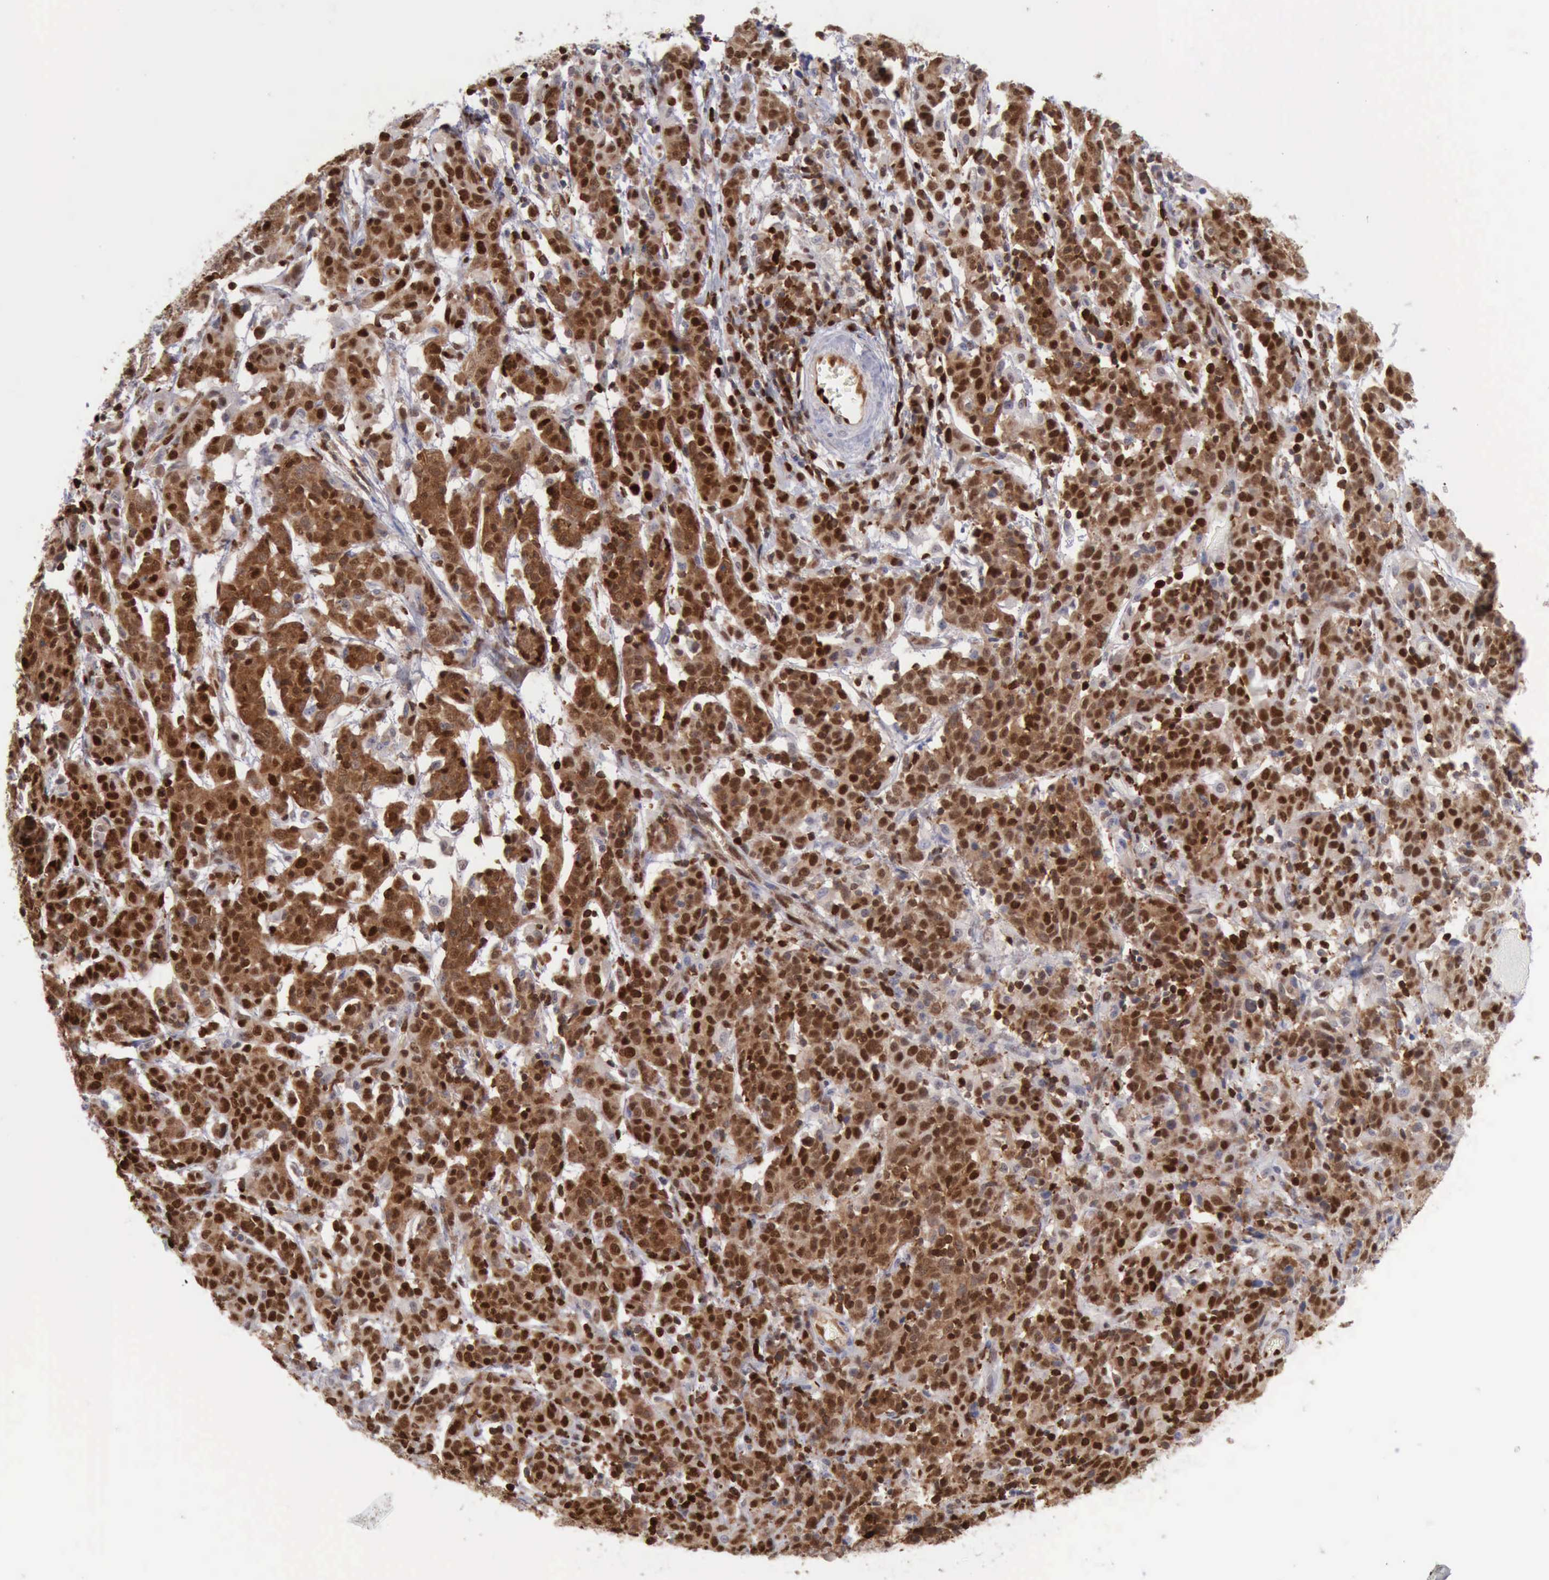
{"staining": {"intensity": "strong", "quantity": ">75%", "location": "cytoplasmic/membranous,nuclear"}, "tissue": "cervical cancer", "cell_type": "Tumor cells", "image_type": "cancer", "snomed": [{"axis": "morphology", "description": "Normal tissue, NOS"}, {"axis": "morphology", "description": "Squamous cell carcinoma, NOS"}, {"axis": "topography", "description": "Cervix"}], "caption": "Protein expression analysis of cervical squamous cell carcinoma displays strong cytoplasmic/membranous and nuclear positivity in about >75% of tumor cells.", "gene": "PDCD4", "patient": {"sex": "female", "age": 67}}